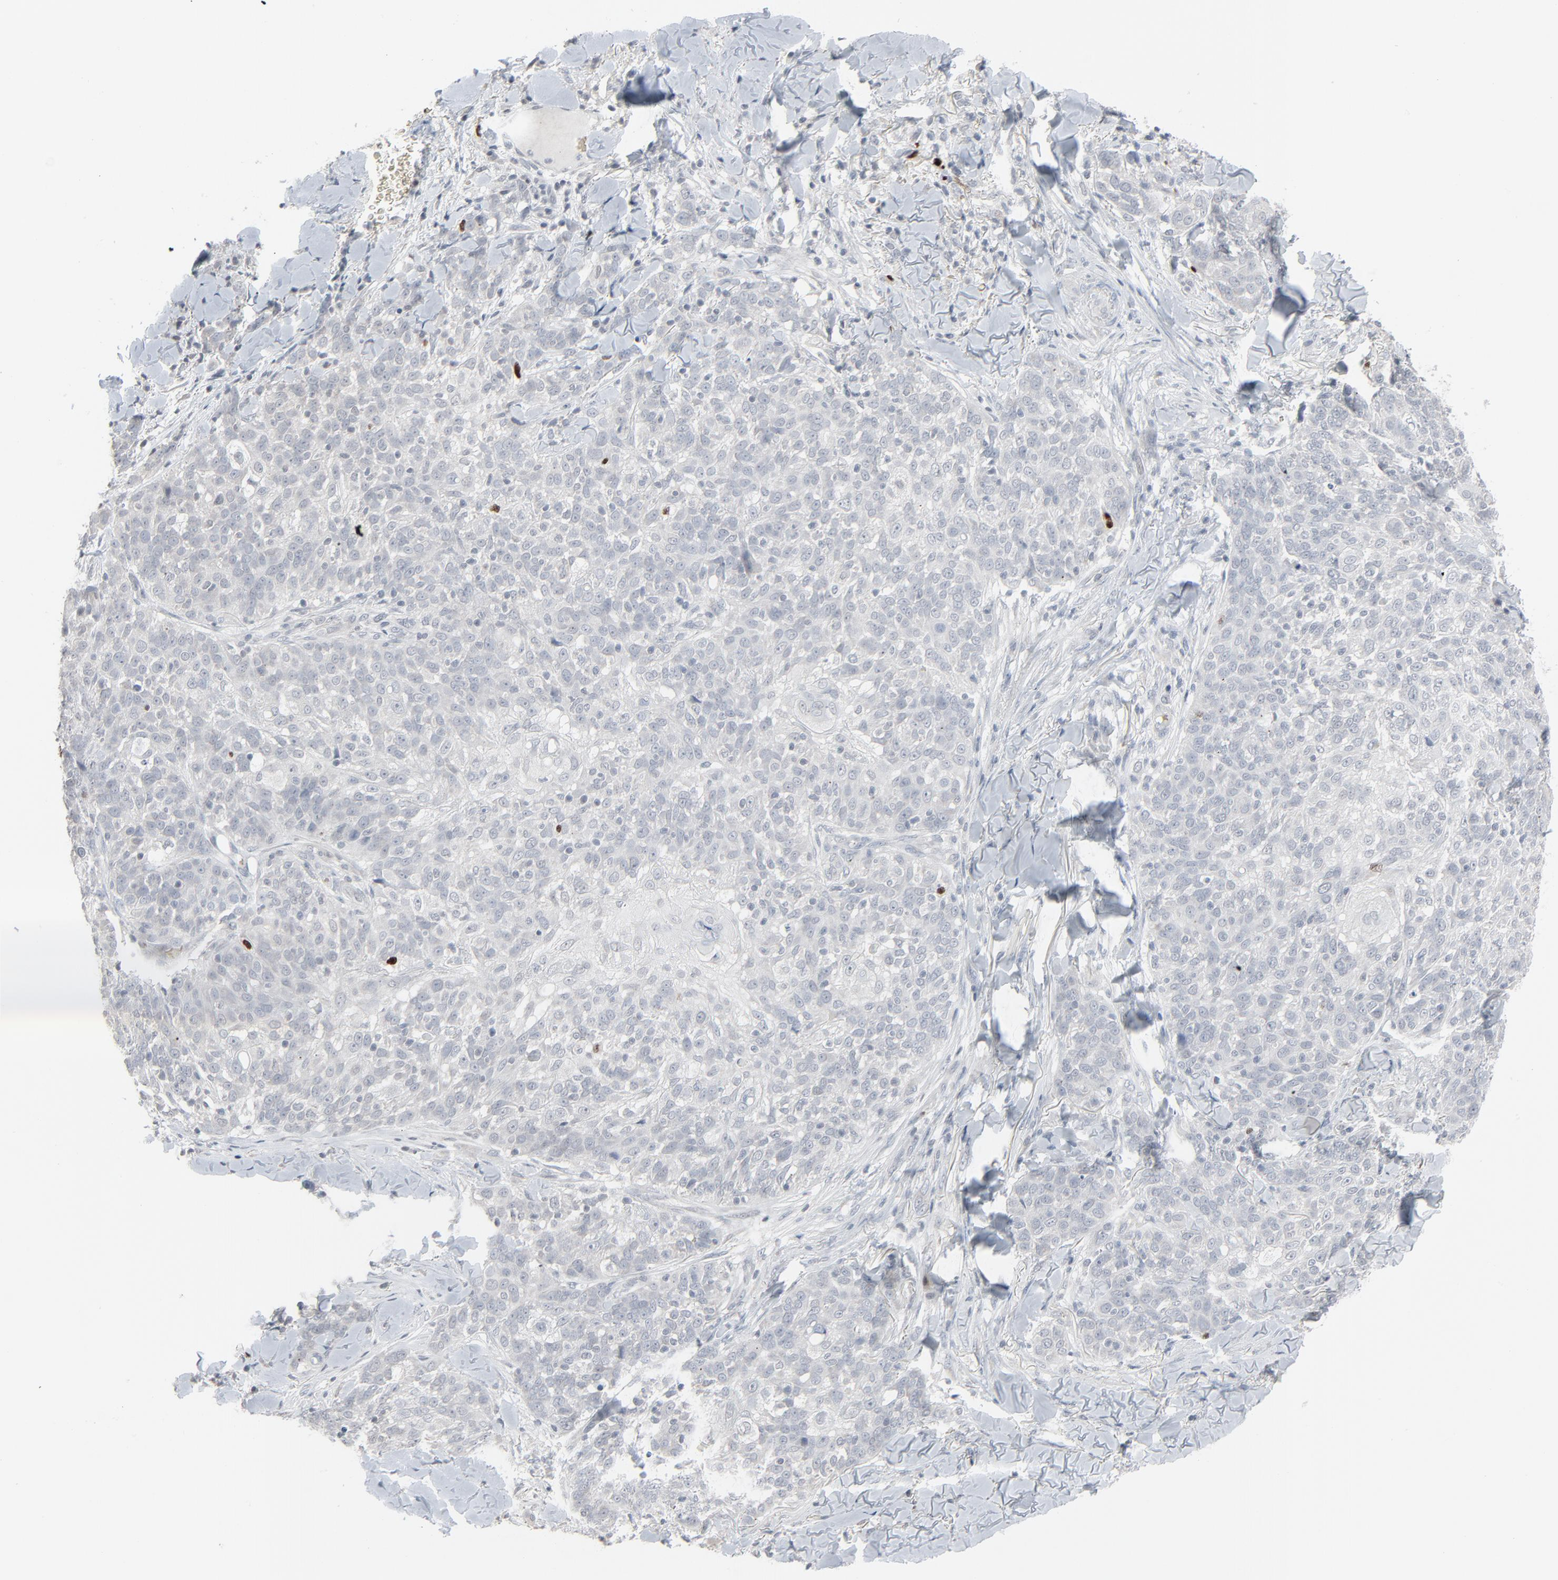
{"staining": {"intensity": "negative", "quantity": "none", "location": "none"}, "tissue": "skin cancer", "cell_type": "Tumor cells", "image_type": "cancer", "snomed": [{"axis": "morphology", "description": "Normal tissue, NOS"}, {"axis": "morphology", "description": "Squamous cell carcinoma, NOS"}, {"axis": "topography", "description": "Skin"}], "caption": "This is an immunohistochemistry (IHC) image of skin squamous cell carcinoma. There is no staining in tumor cells.", "gene": "SAGE1", "patient": {"sex": "female", "age": 83}}